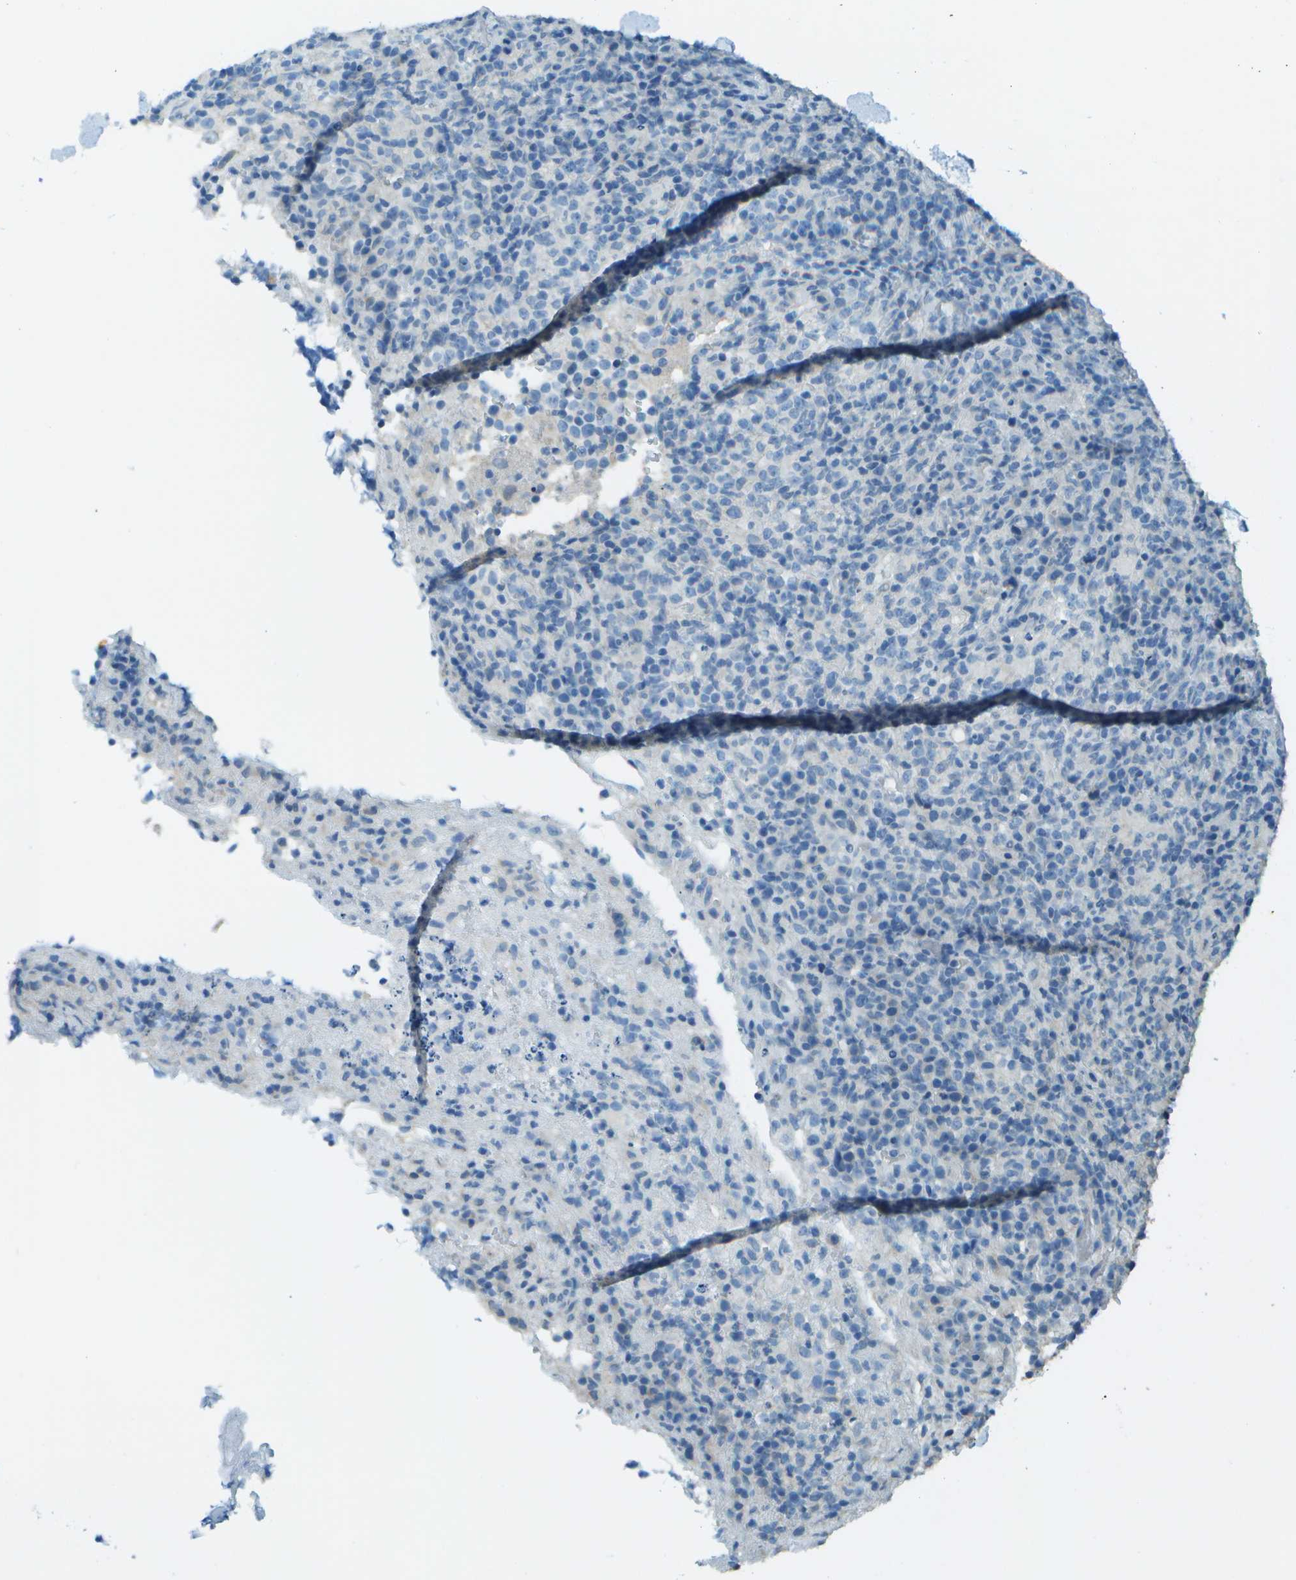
{"staining": {"intensity": "negative", "quantity": "none", "location": "none"}, "tissue": "lymphoma", "cell_type": "Tumor cells", "image_type": "cancer", "snomed": [{"axis": "morphology", "description": "Malignant lymphoma, non-Hodgkin's type, High grade"}, {"axis": "topography", "description": "Lymph node"}], "caption": "This is an immunohistochemistry photomicrograph of high-grade malignant lymphoma, non-Hodgkin's type. There is no expression in tumor cells.", "gene": "LGI2", "patient": {"sex": "female", "age": 76}}